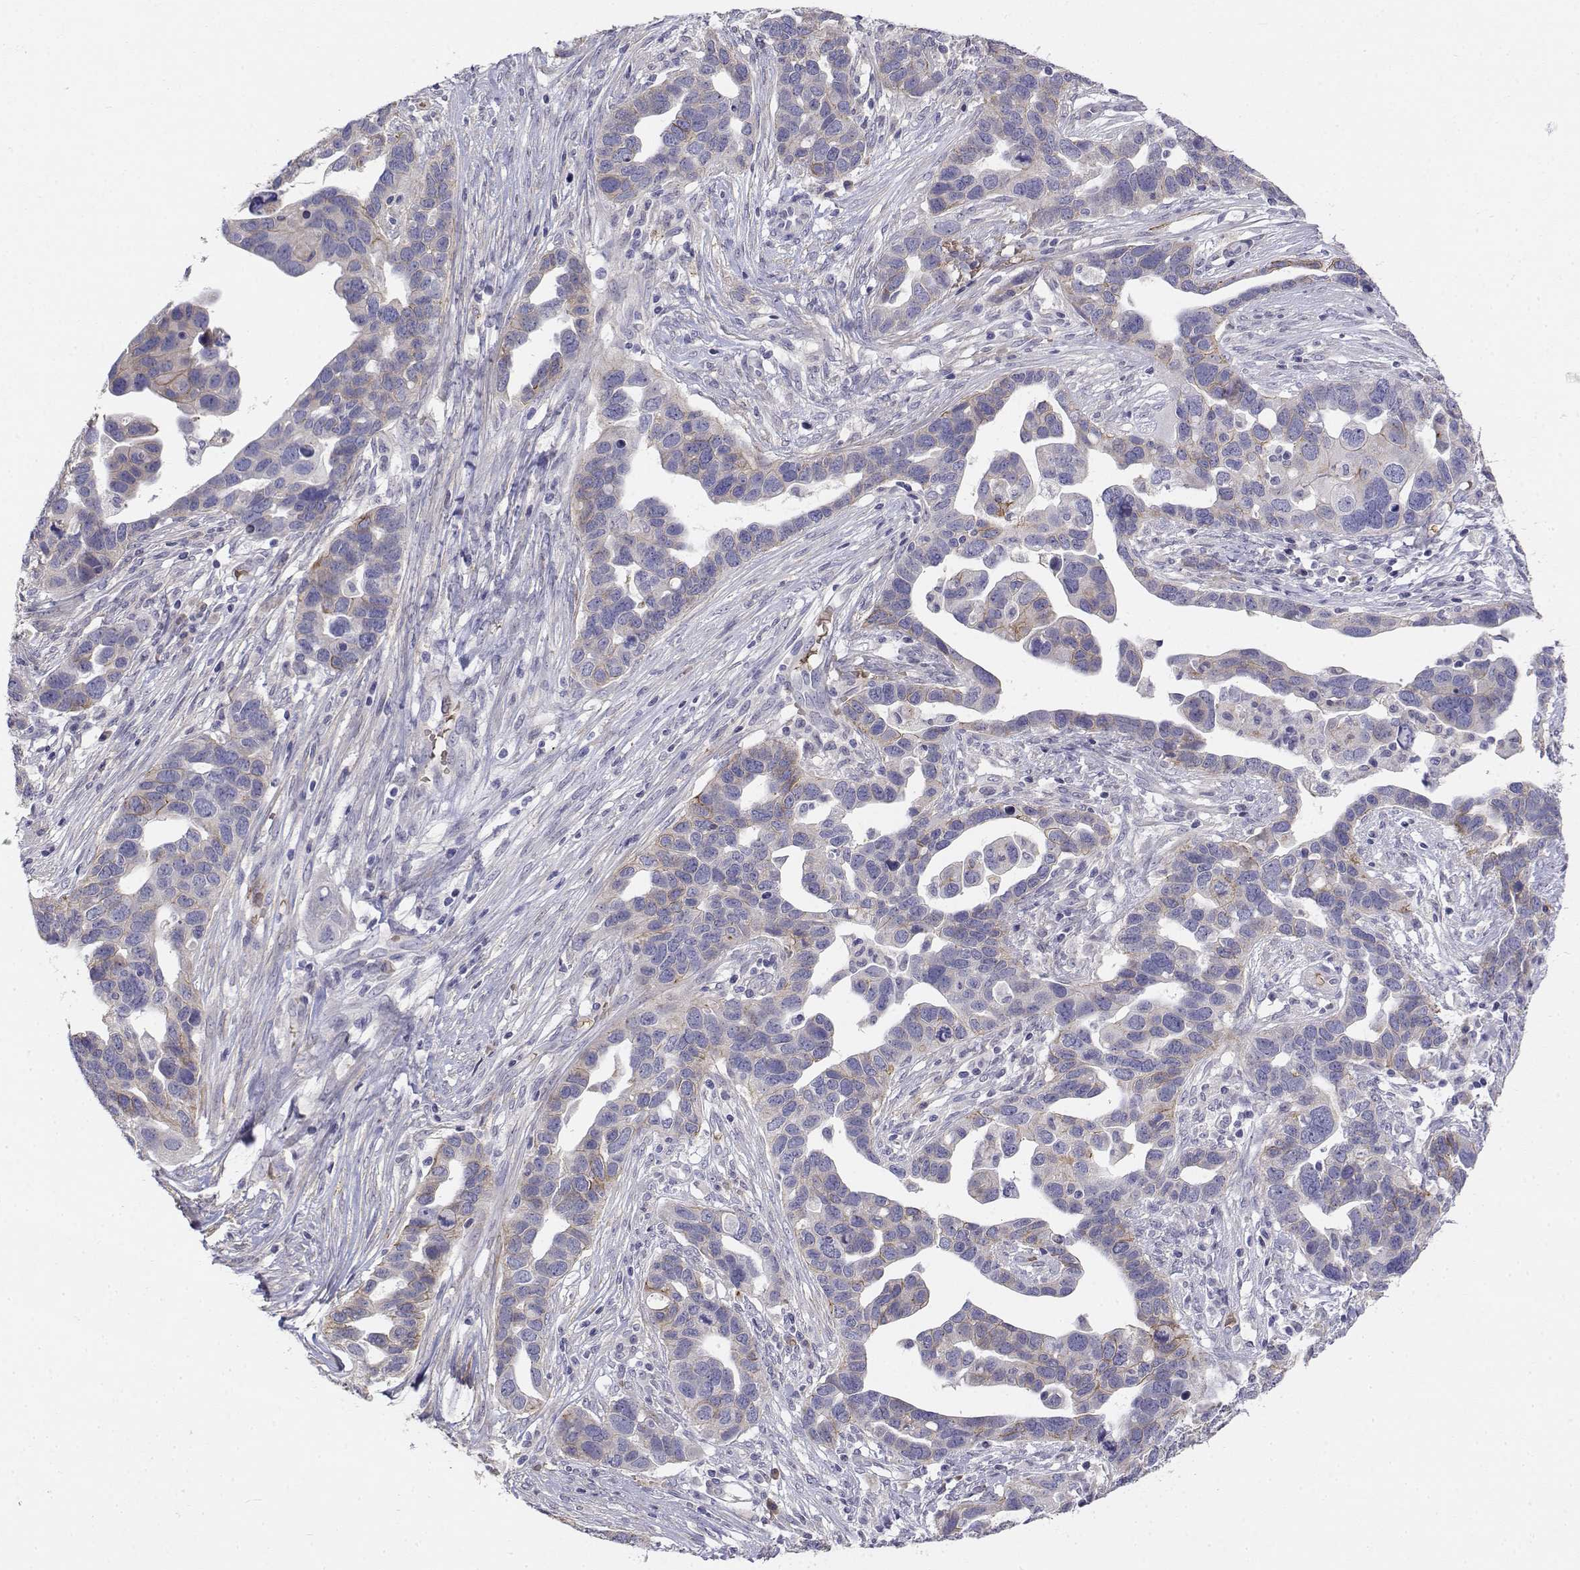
{"staining": {"intensity": "negative", "quantity": "none", "location": "none"}, "tissue": "ovarian cancer", "cell_type": "Tumor cells", "image_type": "cancer", "snomed": [{"axis": "morphology", "description": "Cystadenocarcinoma, serous, NOS"}, {"axis": "topography", "description": "Ovary"}], "caption": "There is no significant expression in tumor cells of ovarian cancer (serous cystadenocarcinoma). (IHC, brightfield microscopy, high magnification).", "gene": "CADM1", "patient": {"sex": "female", "age": 54}}